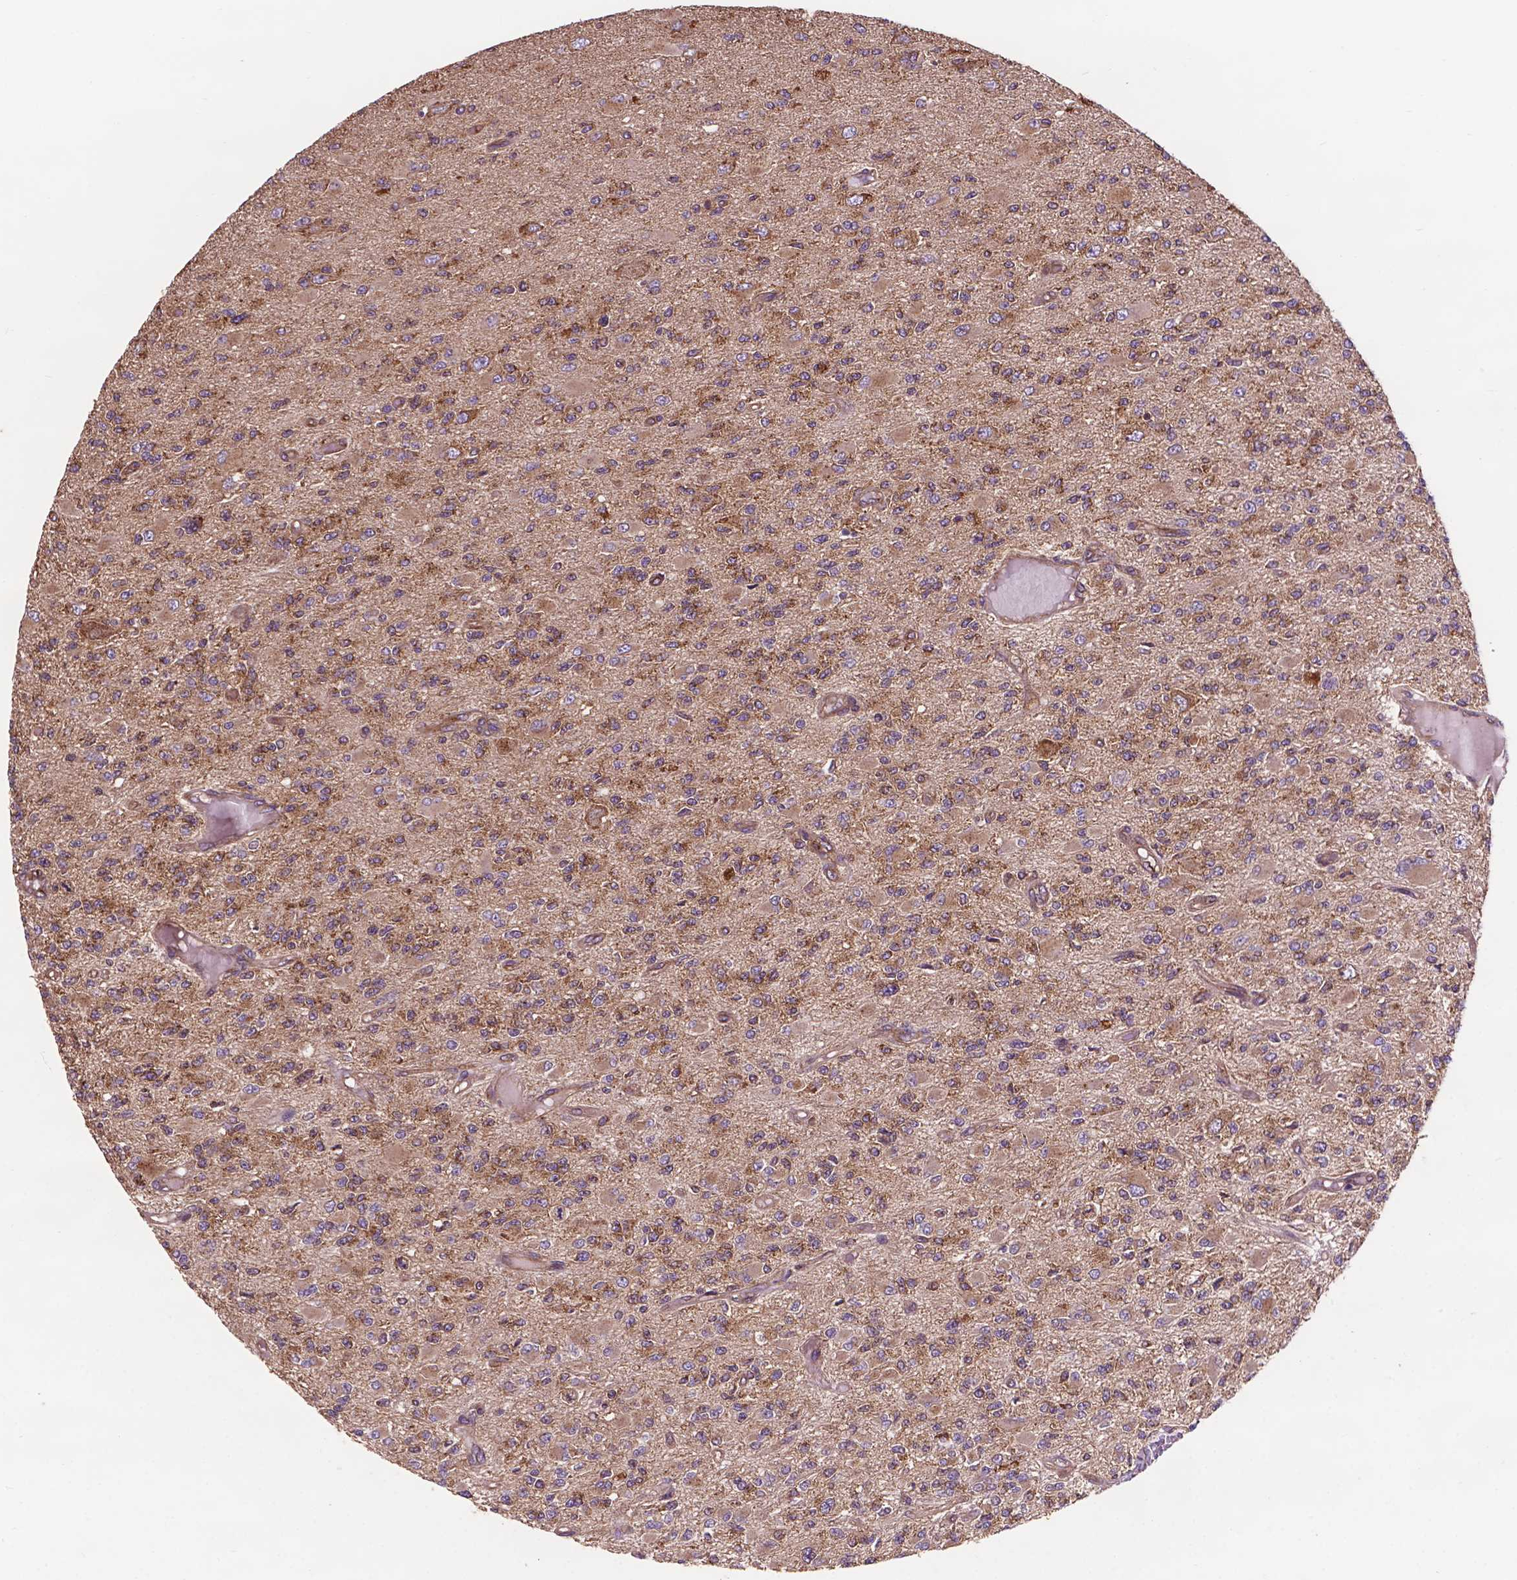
{"staining": {"intensity": "moderate", "quantity": "25%-75%", "location": "cytoplasmic/membranous"}, "tissue": "glioma", "cell_type": "Tumor cells", "image_type": "cancer", "snomed": [{"axis": "morphology", "description": "Glioma, malignant, High grade"}, {"axis": "topography", "description": "Brain"}], "caption": "A brown stain labels moderate cytoplasmic/membranous expression of a protein in glioma tumor cells.", "gene": "CCDC71L", "patient": {"sex": "female", "age": 63}}